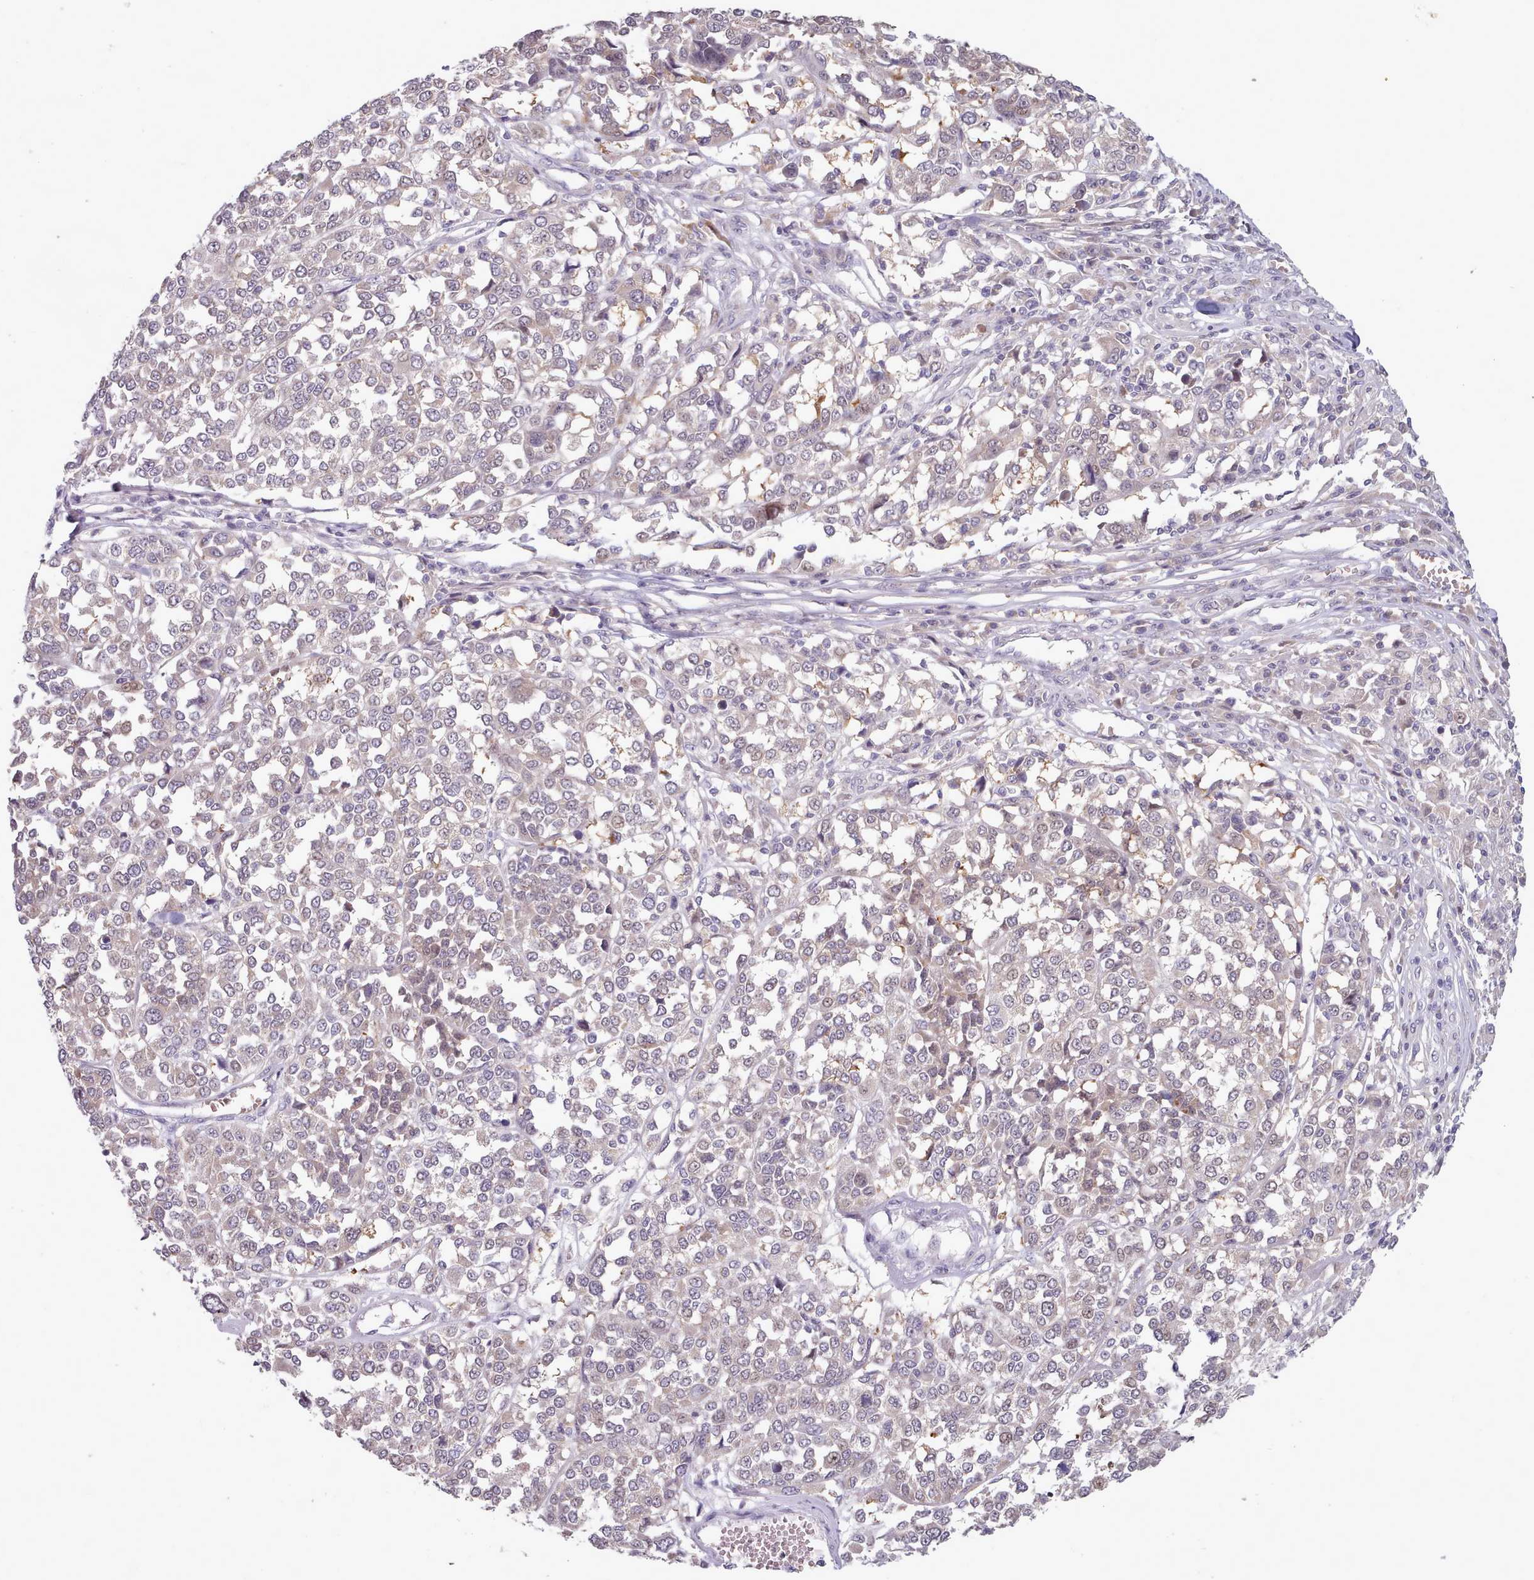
{"staining": {"intensity": "negative", "quantity": "none", "location": "none"}, "tissue": "melanoma", "cell_type": "Tumor cells", "image_type": "cancer", "snomed": [{"axis": "morphology", "description": "Malignant melanoma, Metastatic site"}, {"axis": "topography", "description": "Lymph node"}], "caption": "There is no significant staining in tumor cells of melanoma.", "gene": "CLNS1A", "patient": {"sex": "male", "age": 44}}